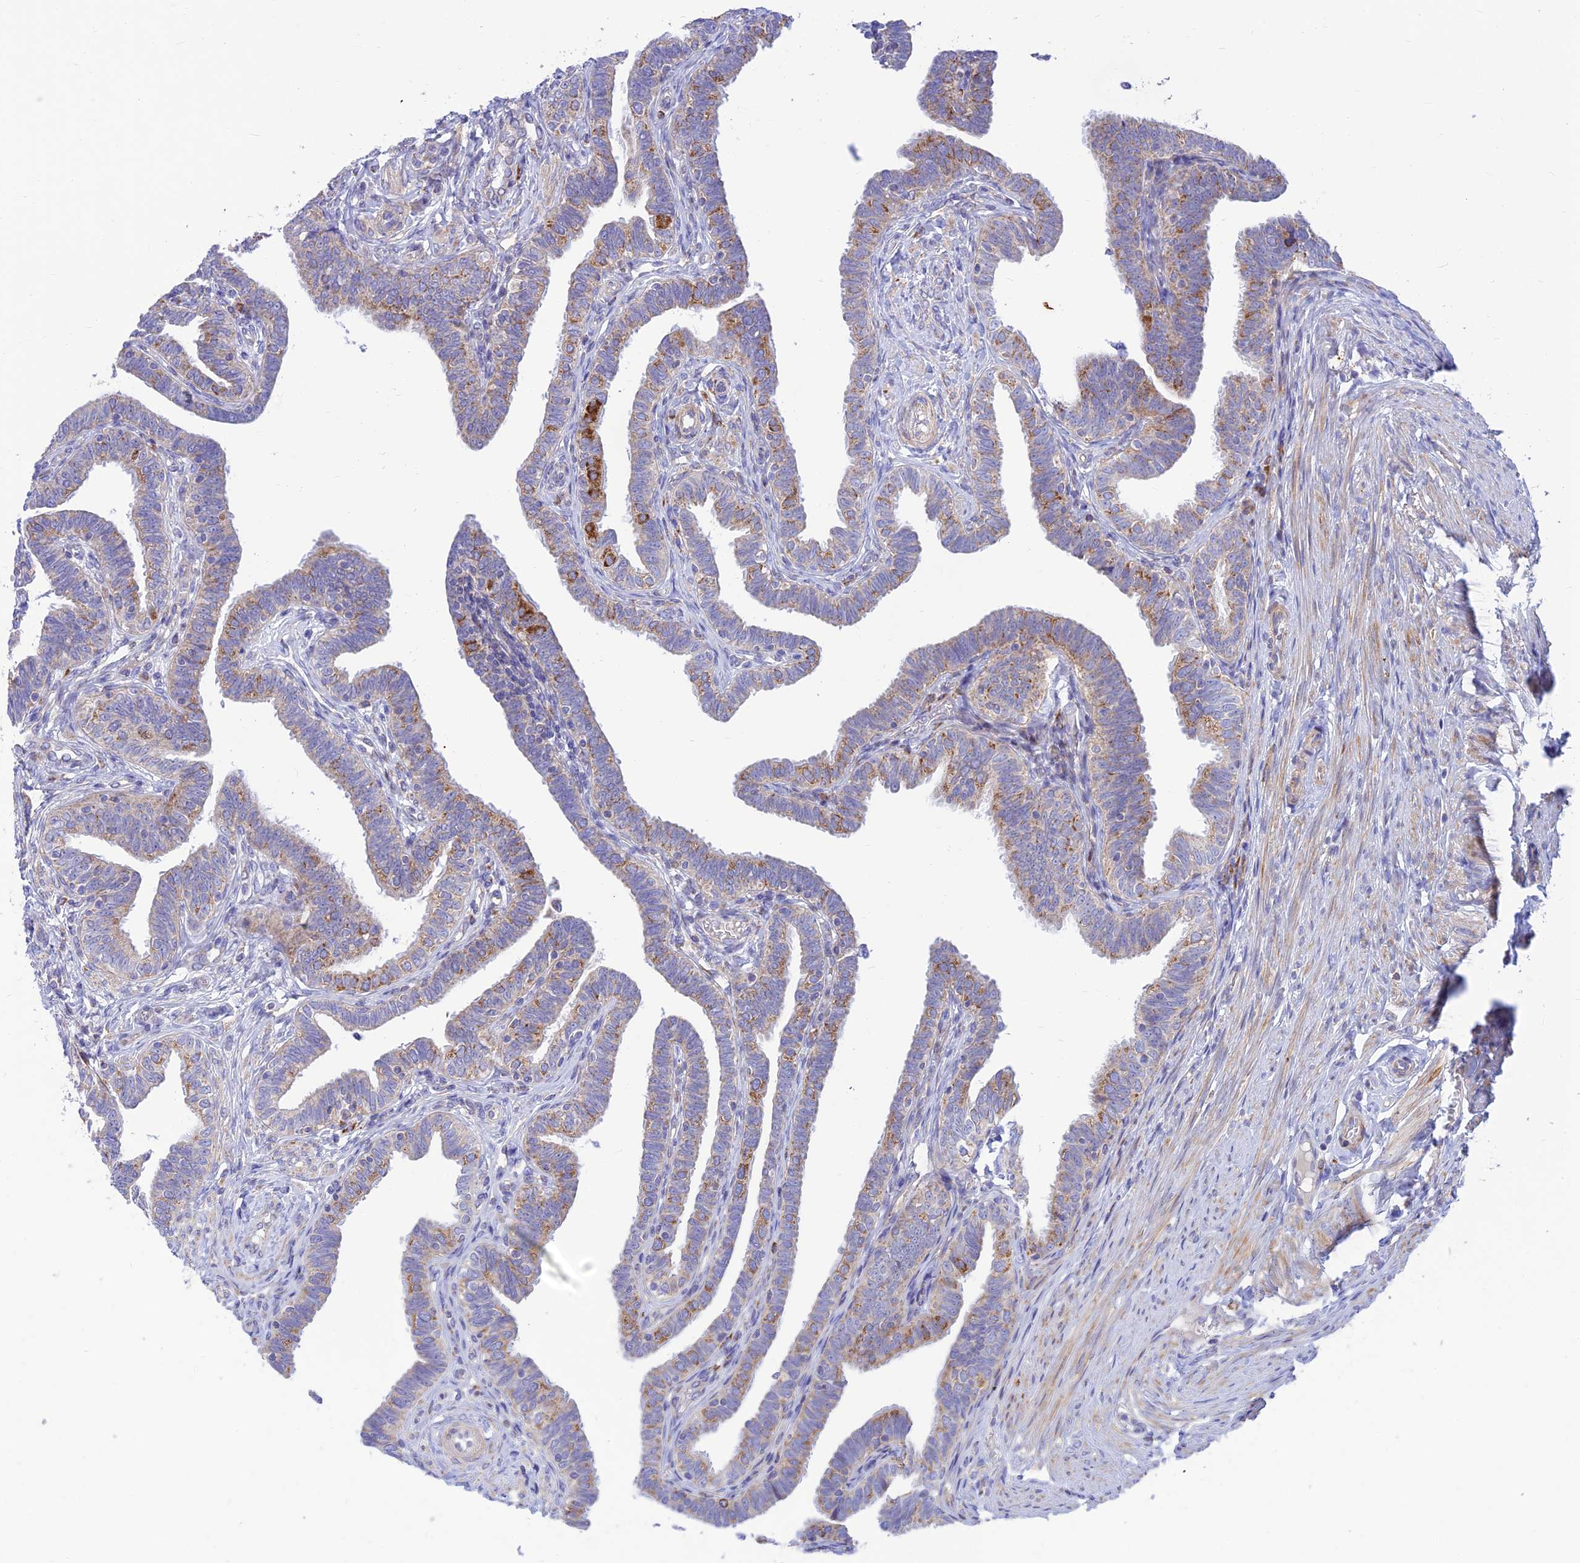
{"staining": {"intensity": "moderate", "quantity": "25%-75%", "location": "cytoplasmic/membranous"}, "tissue": "fallopian tube", "cell_type": "Glandular cells", "image_type": "normal", "snomed": [{"axis": "morphology", "description": "Normal tissue, NOS"}, {"axis": "topography", "description": "Fallopian tube"}], "caption": "Immunohistochemistry (IHC) photomicrograph of unremarkable fallopian tube stained for a protein (brown), which shows medium levels of moderate cytoplasmic/membranous positivity in about 25%-75% of glandular cells.", "gene": "FAM186B", "patient": {"sex": "female", "age": 39}}